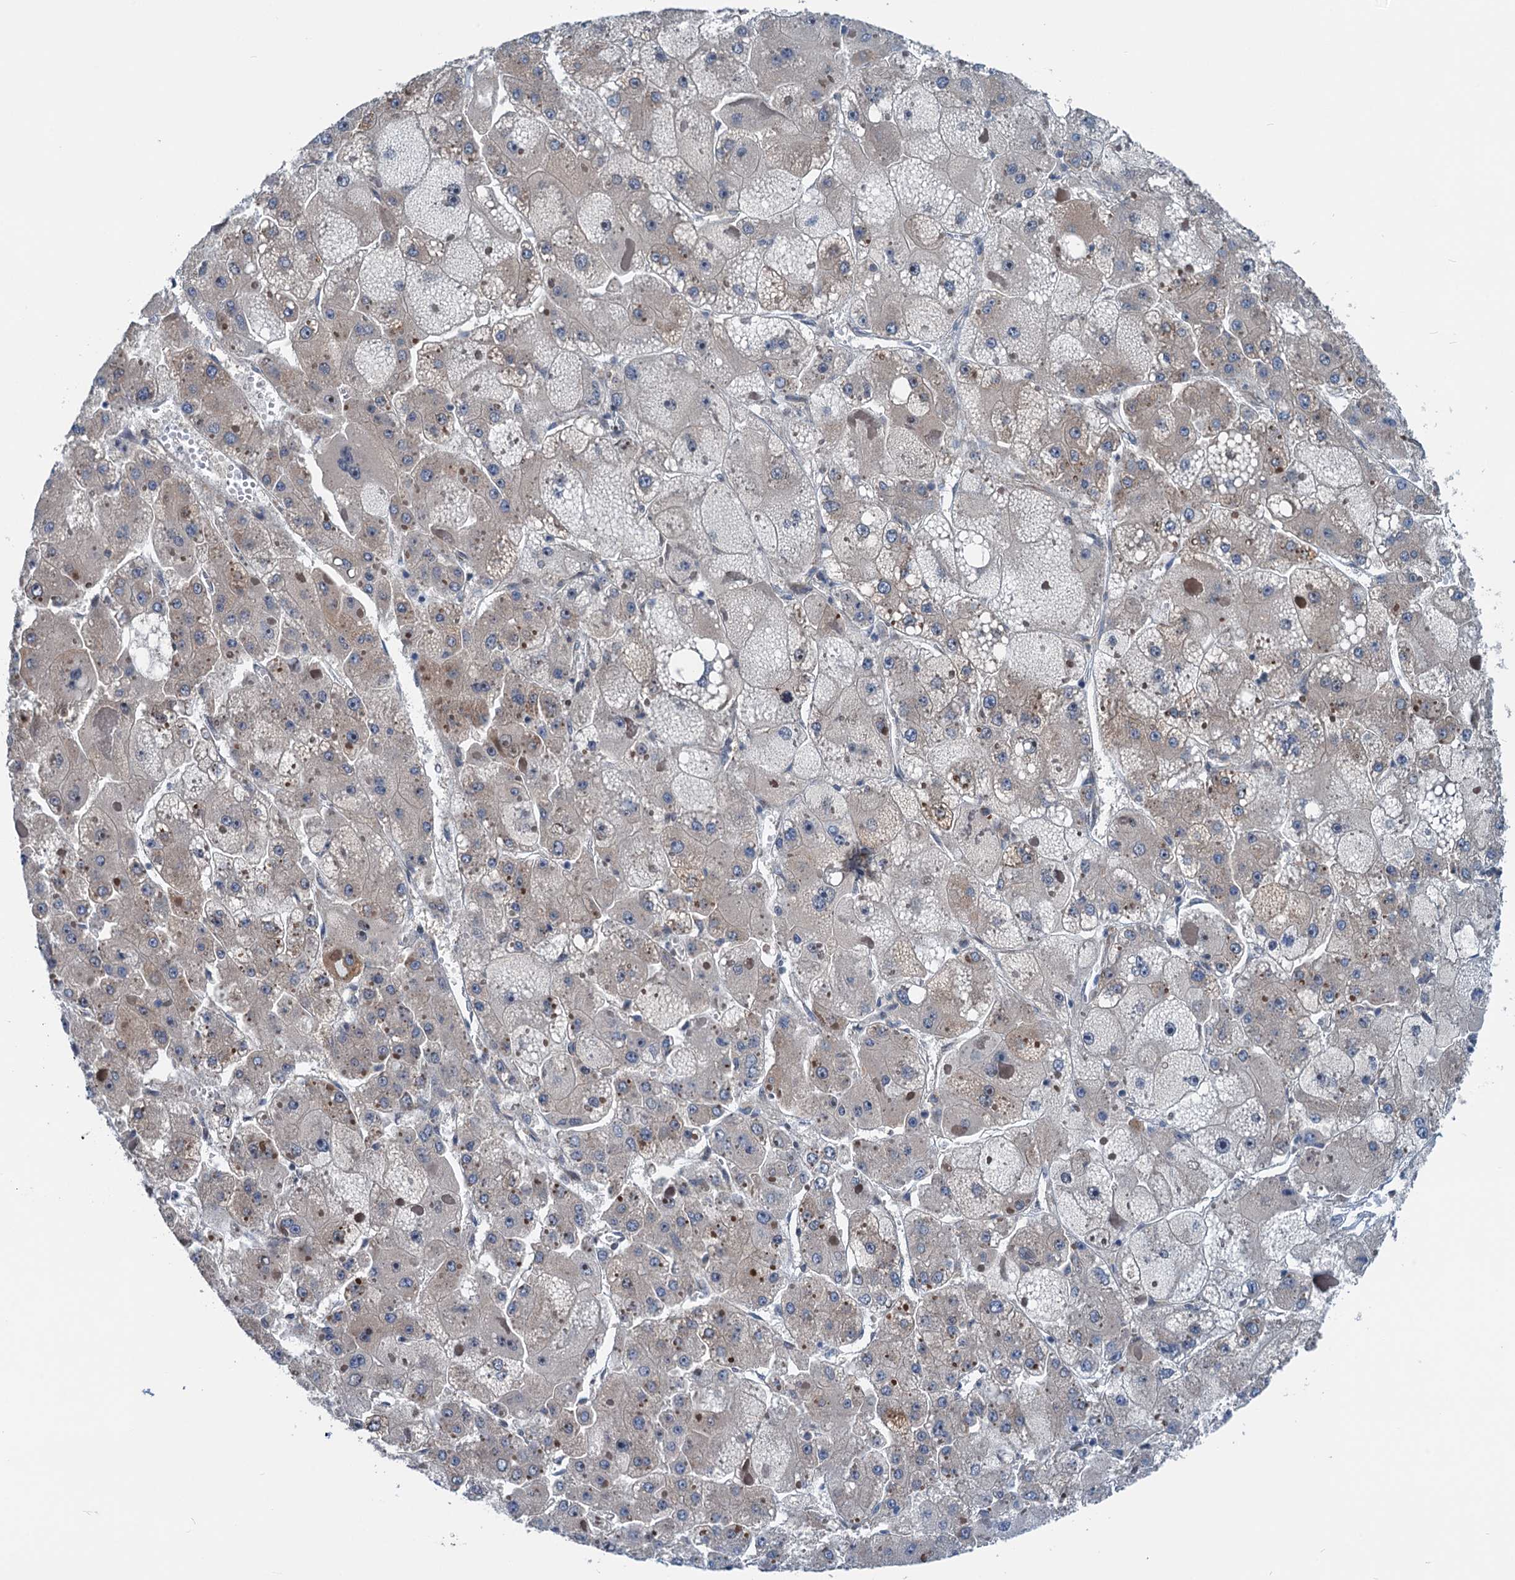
{"staining": {"intensity": "weak", "quantity": "25%-75%", "location": "cytoplasmic/membranous"}, "tissue": "liver cancer", "cell_type": "Tumor cells", "image_type": "cancer", "snomed": [{"axis": "morphology", "description": "Carcinoma, Hepatocellular, NOS"}, {"axis": "topography", "description": "Liver"}], "caption": "Protein staining exhibits weak cytoplasmic/membranous staining in approximately 25%-75% of tumor cells in liver hepatocellular carcinoma.", "gene": "DYNC2I2", "patient": {"sex": "female", "age": 73}}